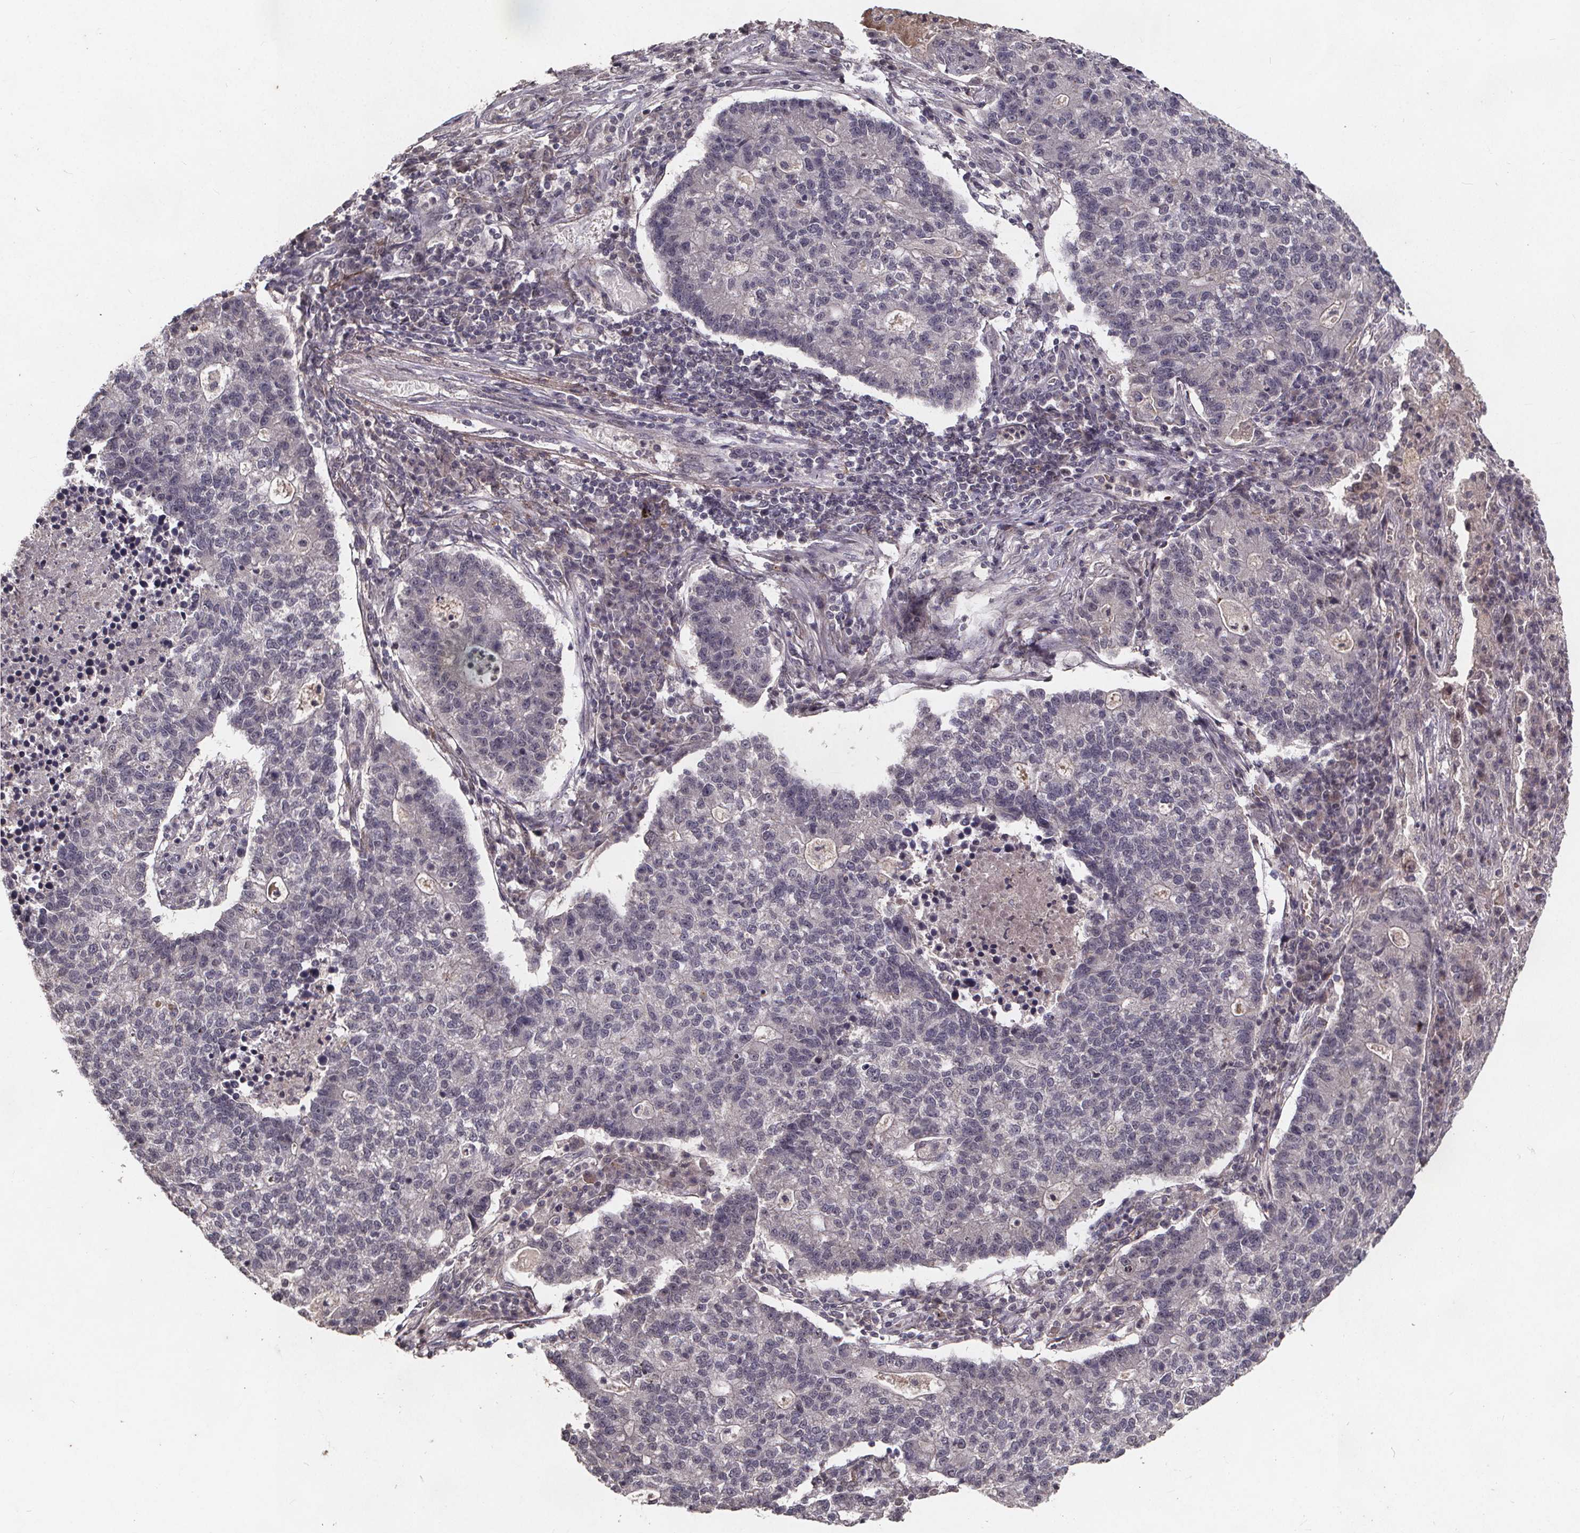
{"staining": {"intensity": "negative", "quantity": "none", "location": "none"}, "tissue": "lung cancer", "cell_type": "Tumor cells", "image_type": "cancer", "snomed": [{"axis": "morphology", "description": "Adenocarcinoma, NOS"}, {"axis": "topography", "description": "Lung"}], "caption": "Lung adenocarcinoma stained for a protein using IHC shows no expression tumor cells.", "gene": "GPX3", "patient": {"sex": "male", "age": 57}}